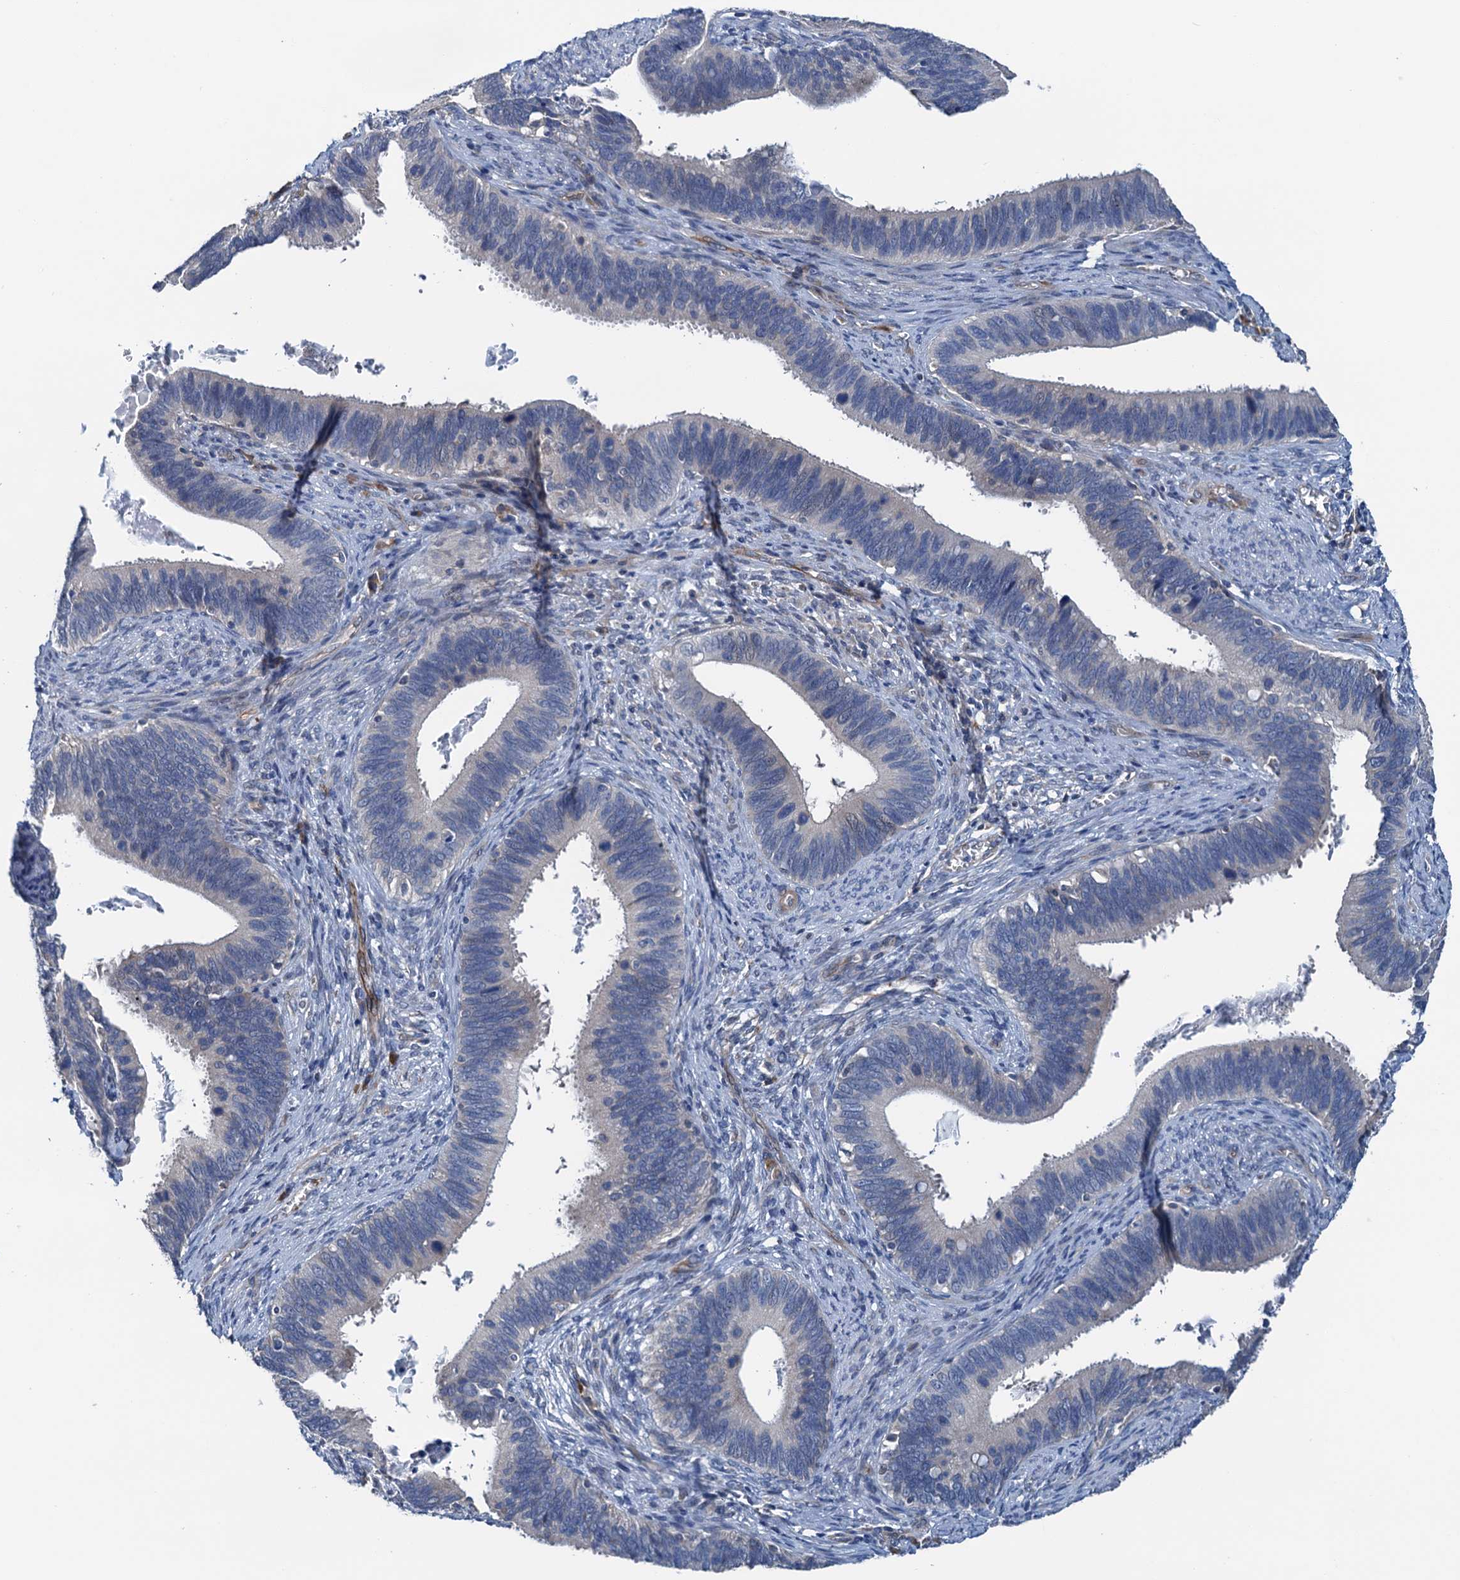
{"staining": {"intensity": "negative", "quantity": "none", "location": "none"}, "tissue": "cervical cancer", "cell_type": "Tumor cells", "image_type": "cancer", "snomed": [{"axis": "morphology", "description": "Adenocarcinoma, NOS"}, {"axis": "topography", "description": "Cervix"}], "caption": "Cervical cancer was stained to show a protein in brown. There is no significant positivity in tumor cells.", "gene": "ELAC1", "patient": {"sex": "female", "age": 42}}